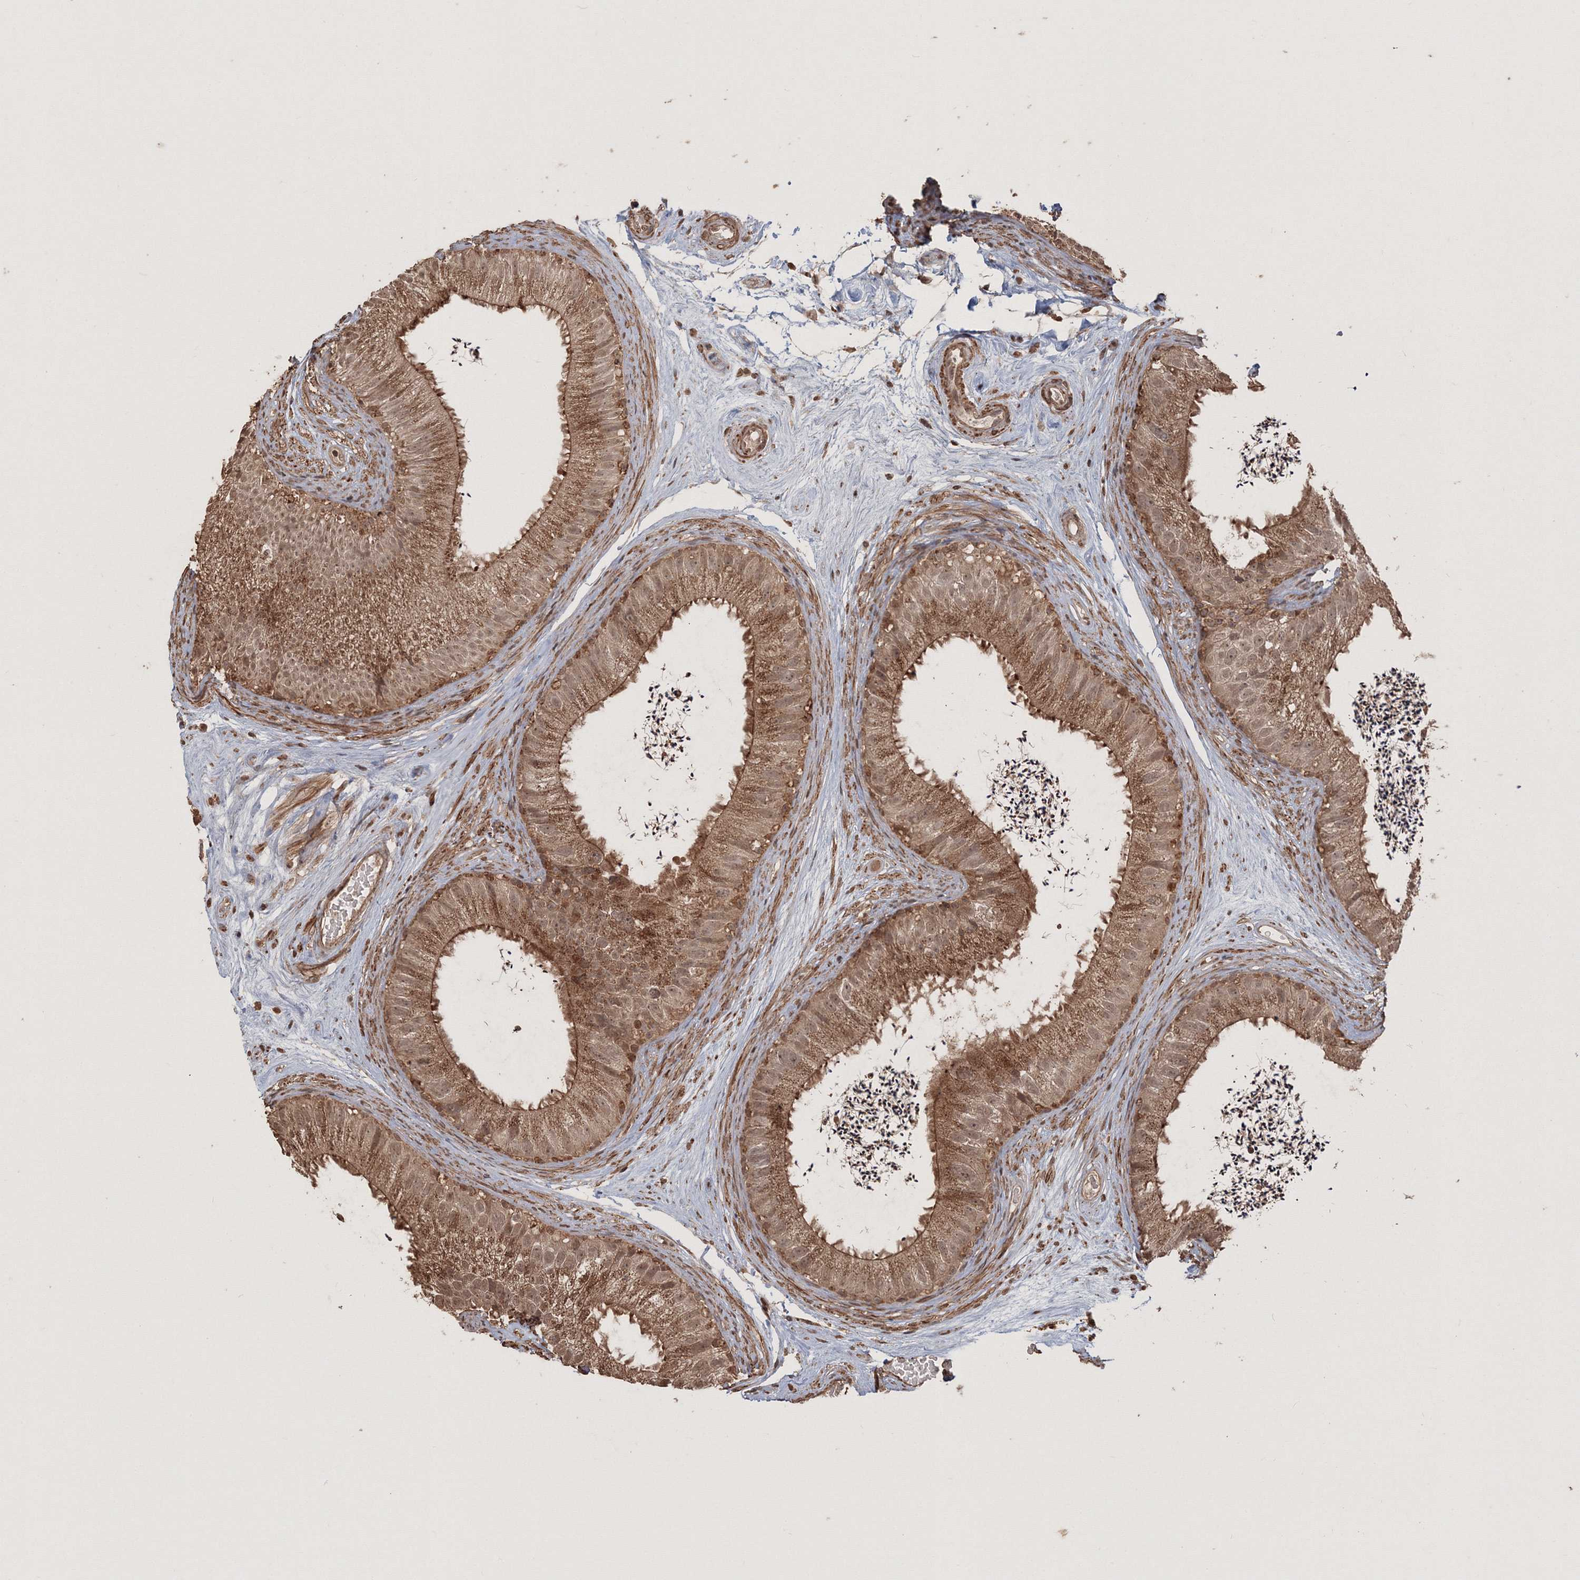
{"staining": {"intensity": "moderate", "quantity": ">75%", "location": "cytoplasmic/membranous,nuclear"}, "tissue": "epididymis", "cell_type": "Glandular cells", "image_type": "normal", "snomed": [{"axis": "morphology", "description": "Normal tissue, NOS"}, {"axis": "topography", "description": "Epididymis"}], "caption": "Protein staining by immunohistochemistry (IHC) shows moderate cytoplasmic/membranous,nuclear positivity in about >75% of glandular cells in unremarkable epididymis.", "gene": "CCDC122", "patient": {"sex": "male", "age": 77}}